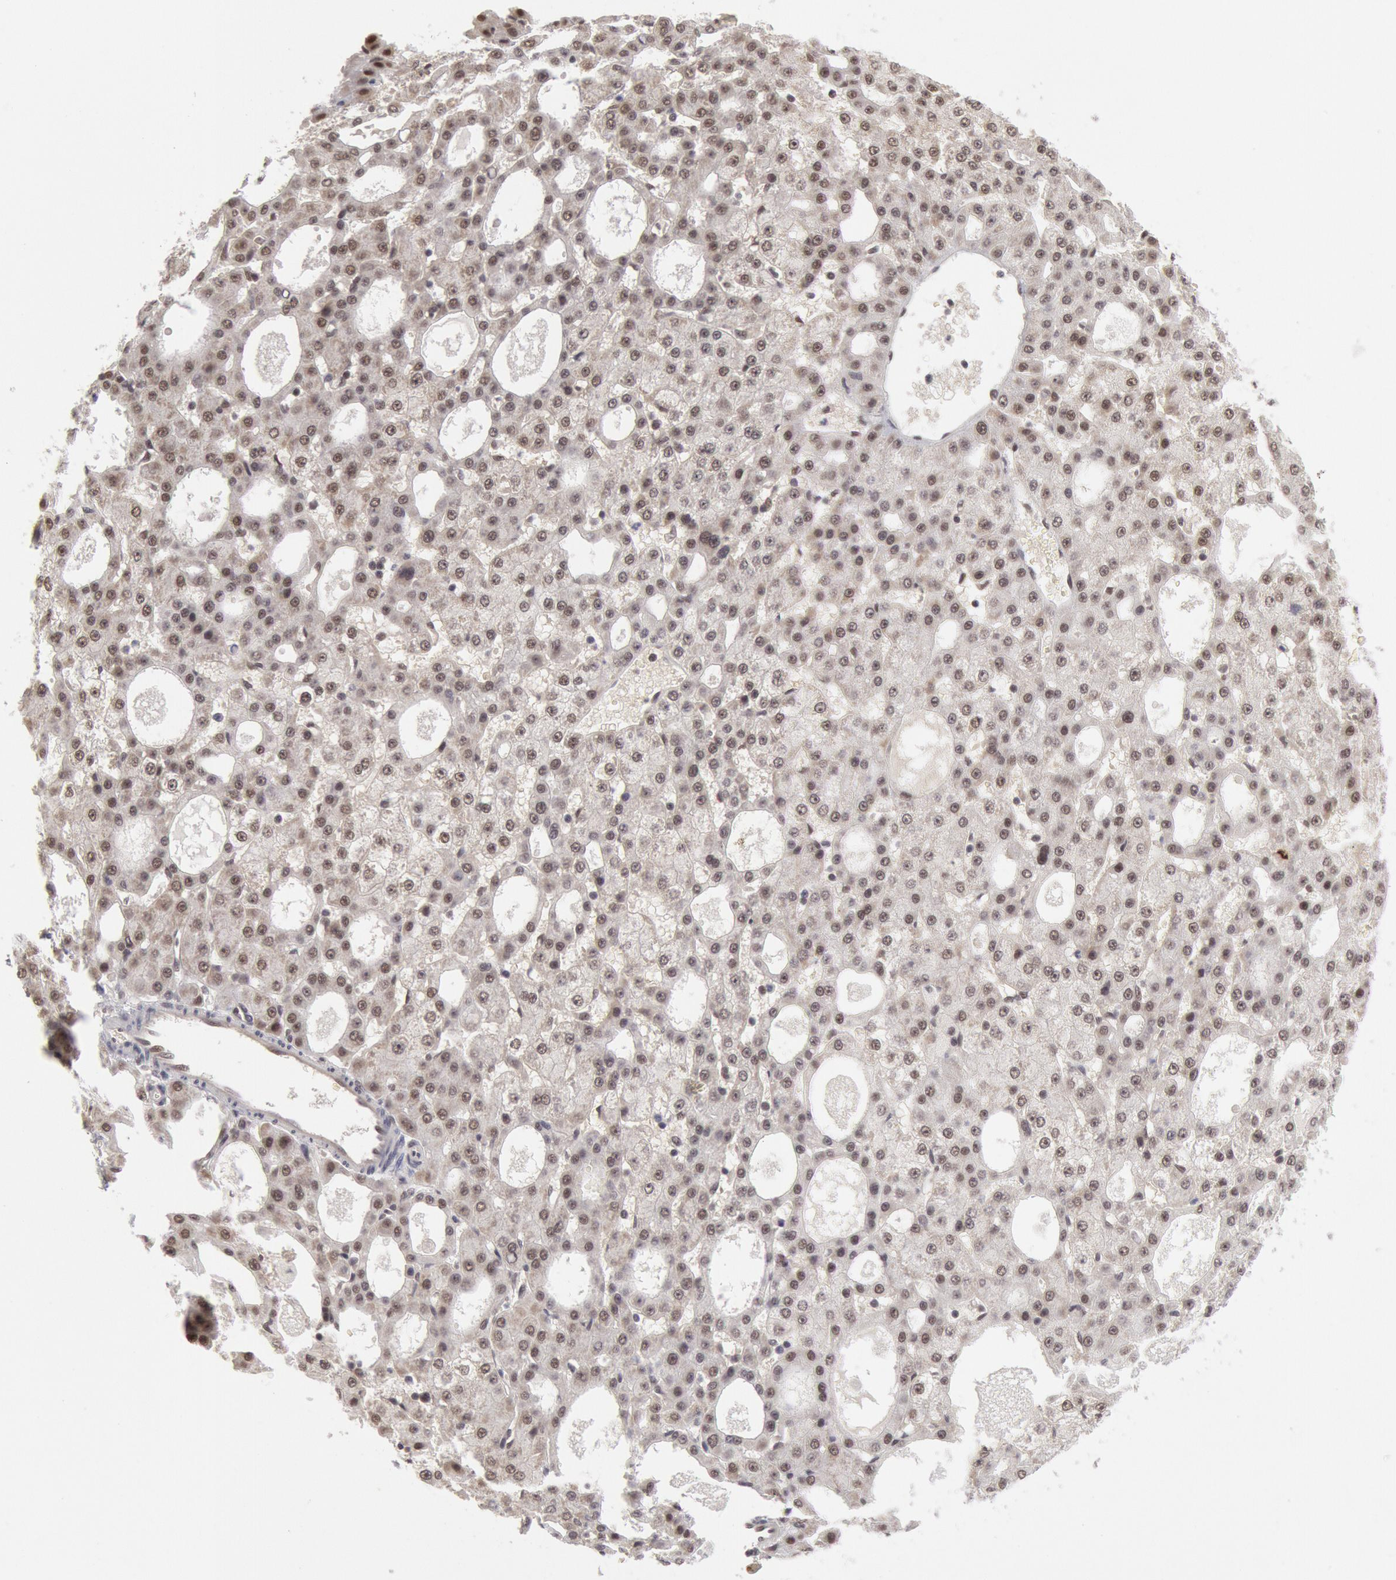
{"staining": {"intensity": "negative", "quantity": "none", "location": "none"}, "tissue": "liver cancer", "cell_type": "Tumor cells", "image_type": "cancer", "snomed": [{"axis": "morphology", "description": "Carcinoma, Hepatocellular, NOS"}, {"axis": "topography", "description": "Liver"}], "caption": "A high-resolution photomicrograph shows immunohistochemistry staining of liver cancer (hepatocellular carcinoma), which reveals no significant positivity in tumor cells.", "gene": "PPP4R3B", "patient": {"sex": "male", "age": 47}}